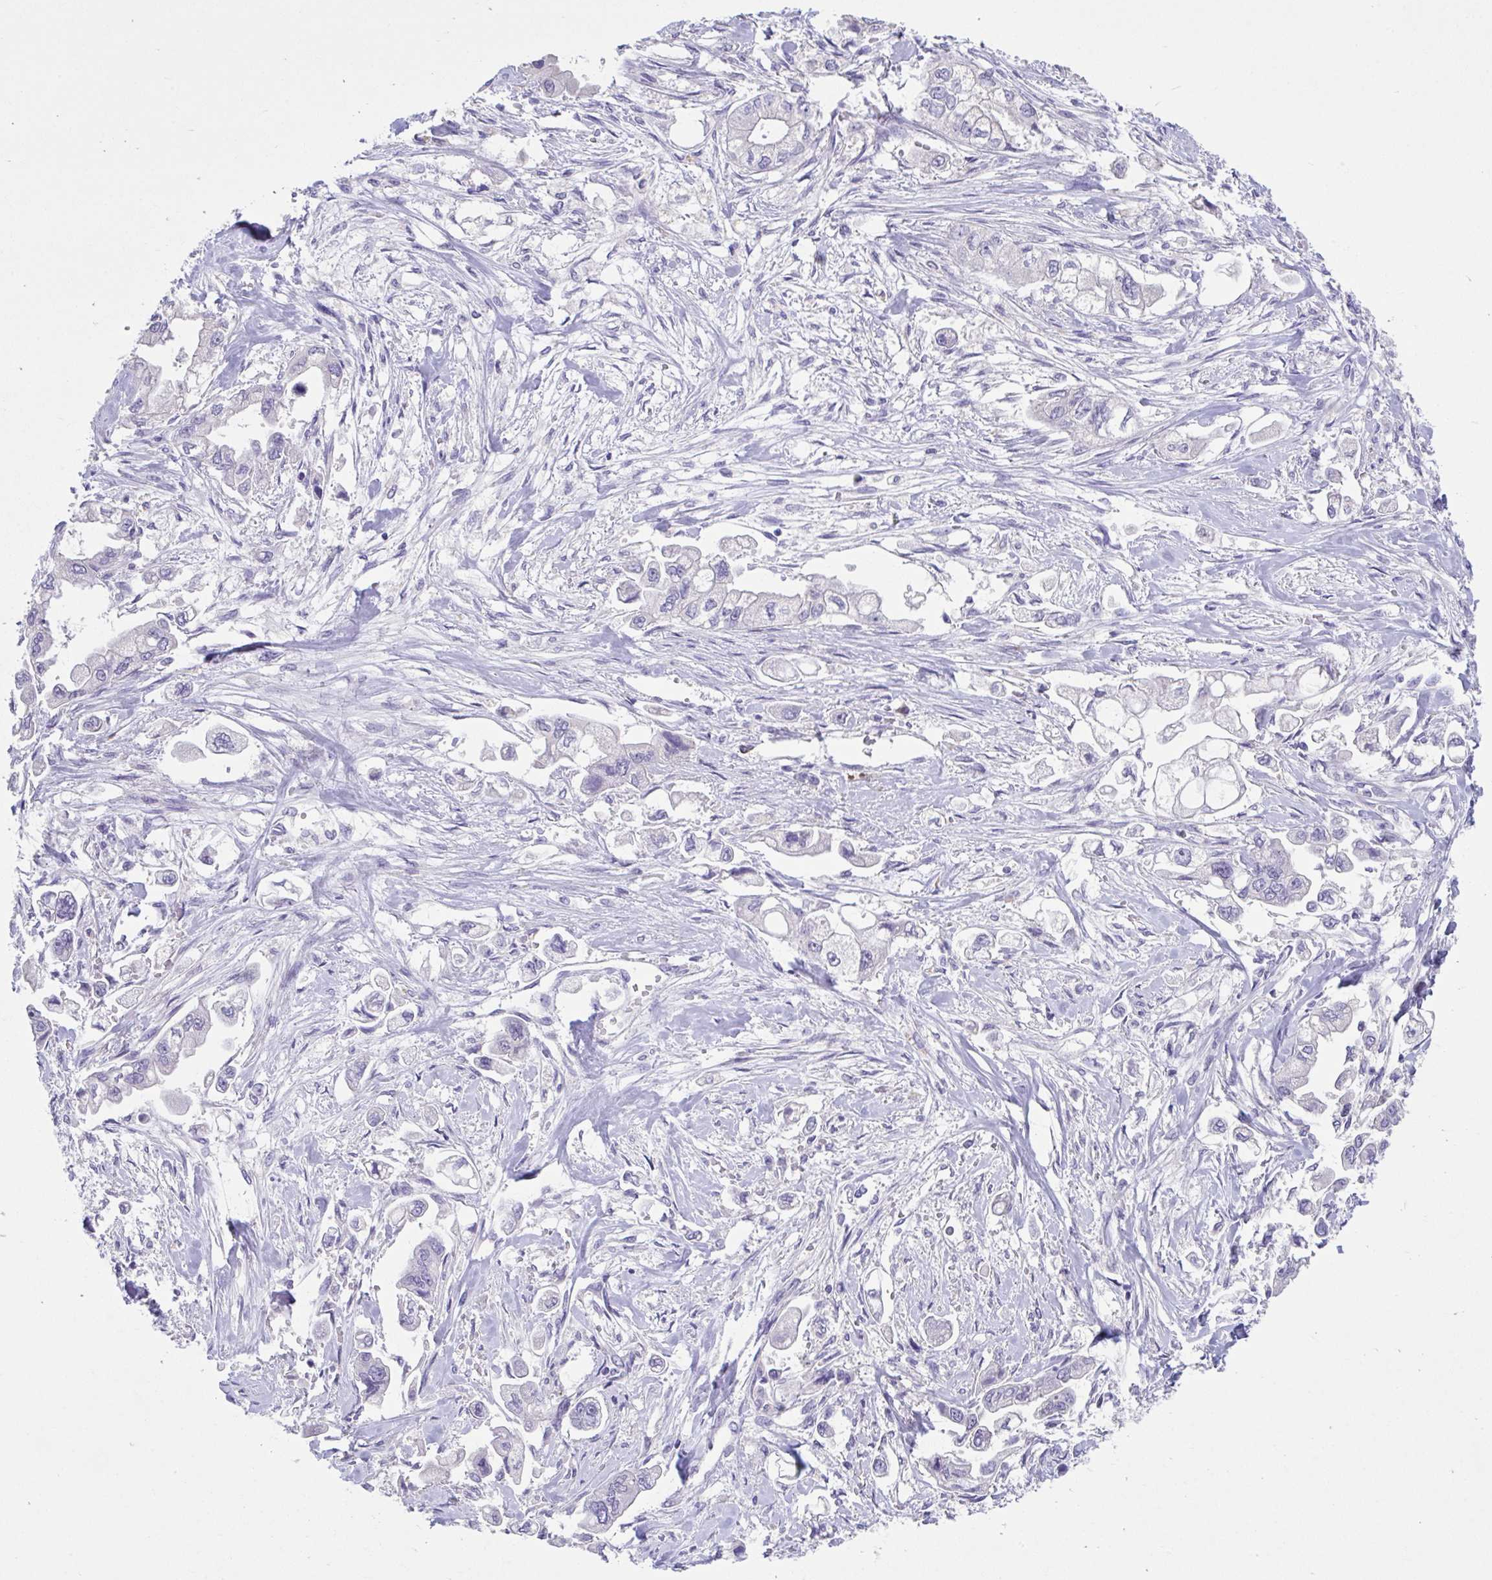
{"staining": {"intensity": "negative", "quantity": "none", "location": "none"}, "tissue": "stomach cancer", "cell_type": "Tumor cells", "image_type": "cancer", "snomed": [{"axis": "morphology", "description": "Adenocarcinoma, NOS"}, {"axis": "topography", "description": "Stomach"}], "caption": "This is an immunohistochemistry (IHC) histopathology image of human stomach adenocarcinoma. There is no positivity in tumor cells.", "gene": "GPR162", "patient": {"sex": "male", "age": 62}}